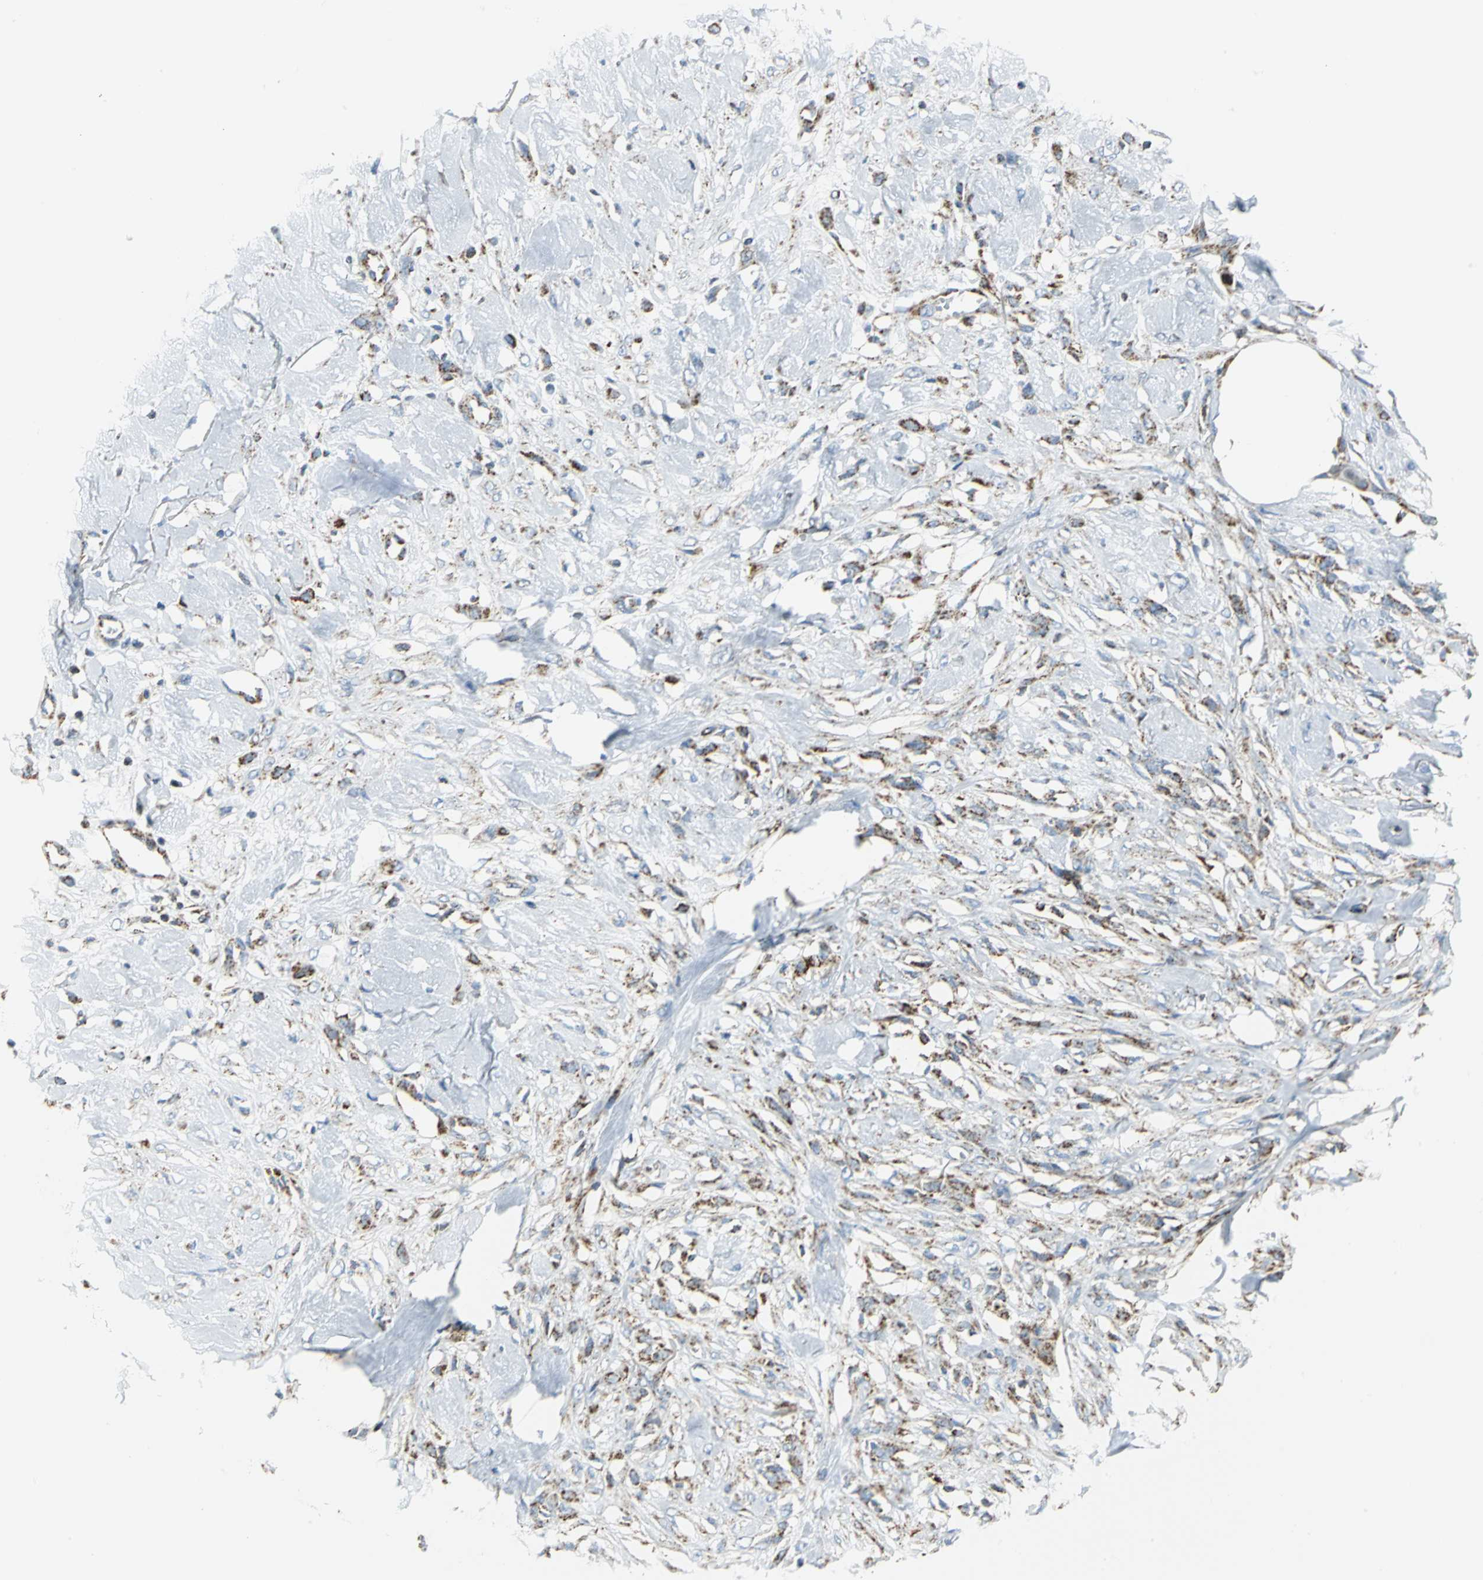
{"staining": {"intensity": "moderate", "quantity": "25%-75%", "location": "cytoplasmic/membranous"}, "tissue": "skin cancer", "cell_type": "Tumor cells", "image_type": "cancer", "snomed": [{"axis": "morphology", "description": "Normal tissue, NOS"}, {"axis": "morphology", "description": "Squamous cell carcinoma, NOS"}, {"axis": "topography", "description": "Skin"}], "caption": "The micrograph exhibits staining of squamous cell carcinoma (skin), revealing moderate cytoplasmic/membranous protein positivity (brown color) within tumor cells. (DAB = brown stain, brightfield microscopy at high magnification).", "gene": "NTRK1", "patient": {"sex": "female", "age": 59}}